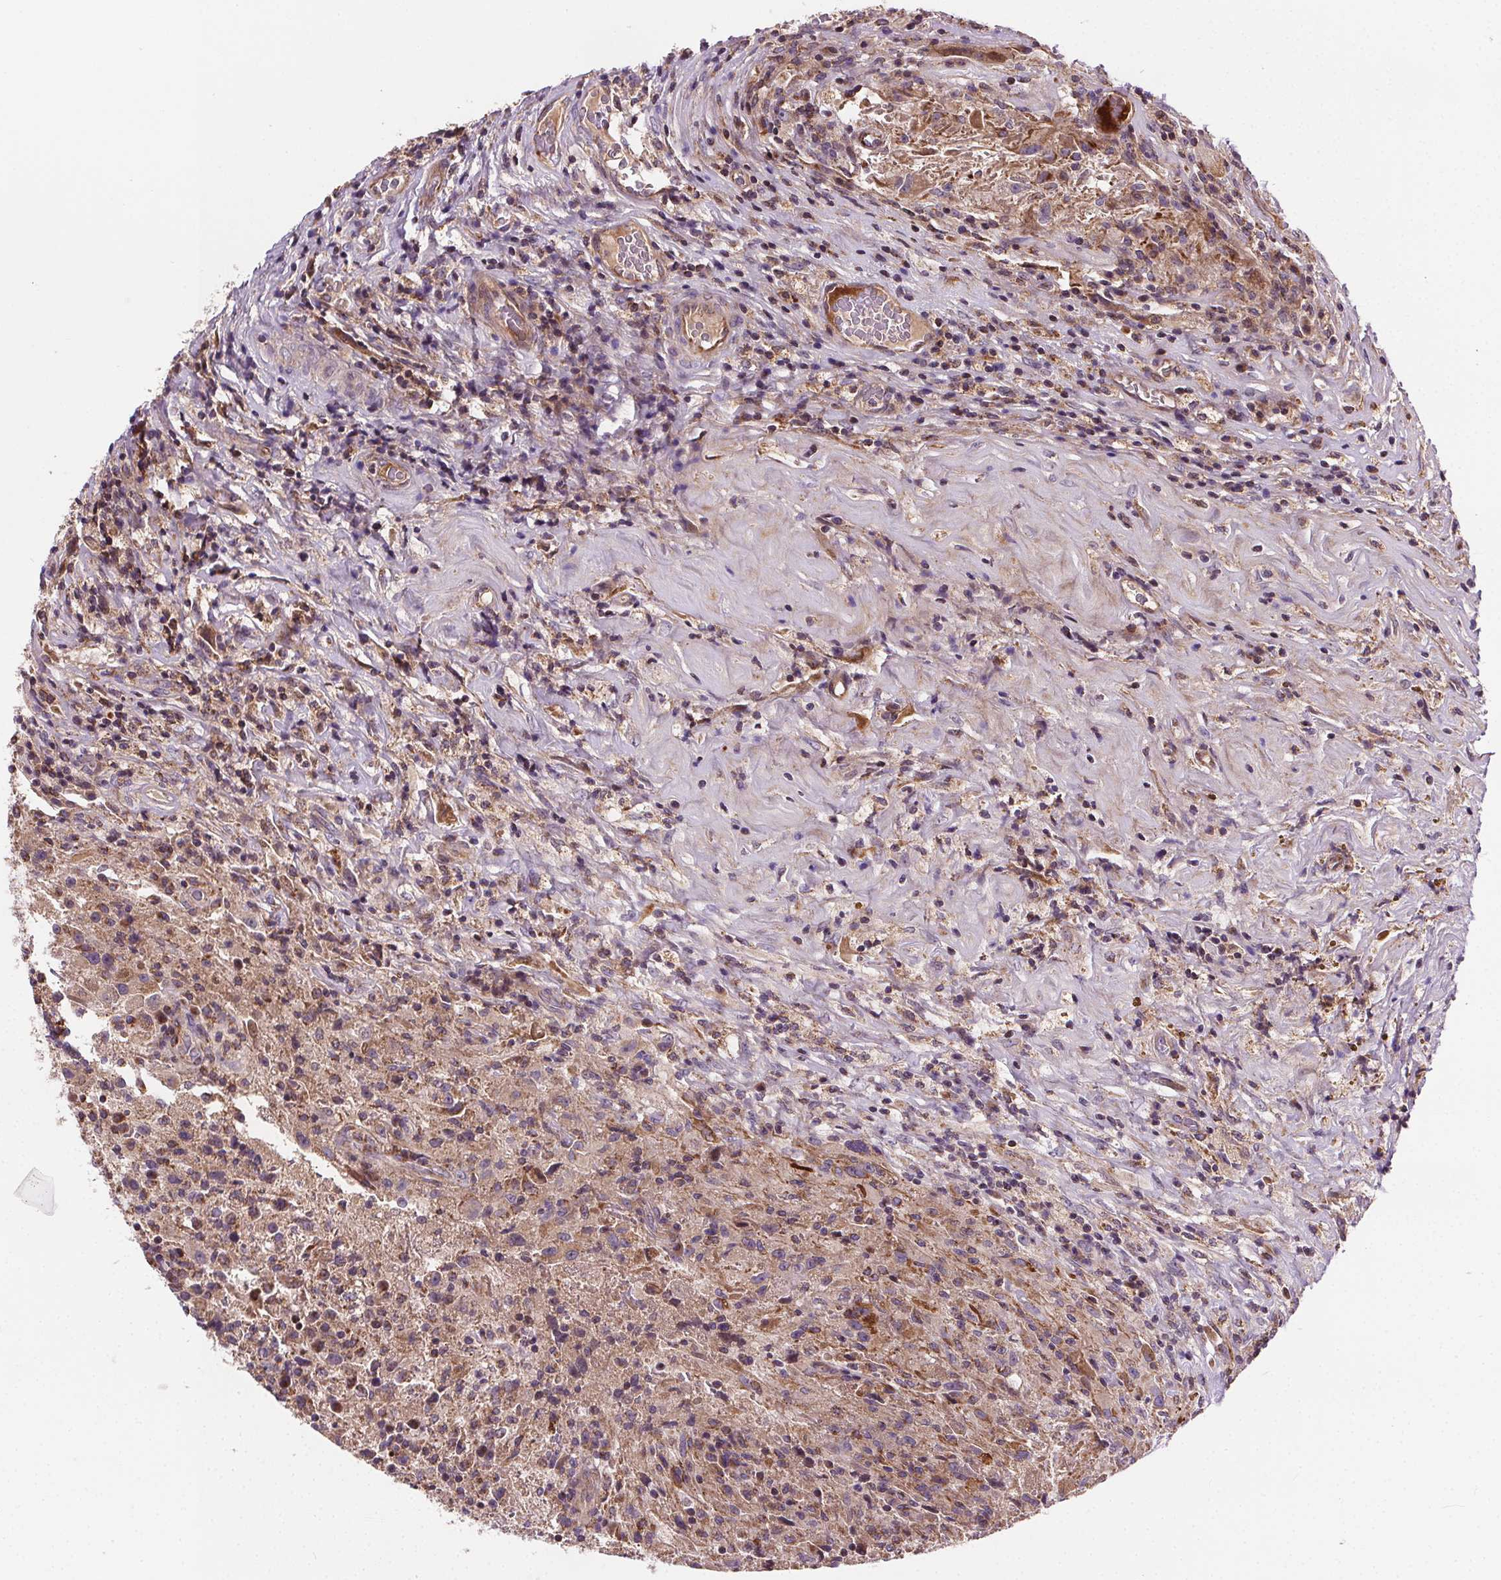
{"staining": {"intensity": "moderate", "quantity": "25%-75%", "location": "cytoplasmic/membranous"}, "tissue": "glioma", "cell_type": "Tumor cells", "image_type": "cancer", "snomed": [{"axis": "morphology", "description": "Glioma, malignant, High grade"}, {"axis": "topography", "description": "Brain"}], "caption": "Protein staining shows moderate cytoplasmic/membranous staining in about 25%-75% of tumor cells in malignant high-grade glioma.", "gene": "GOLT1B", "patient": {"sex": "male", "age": 68}}